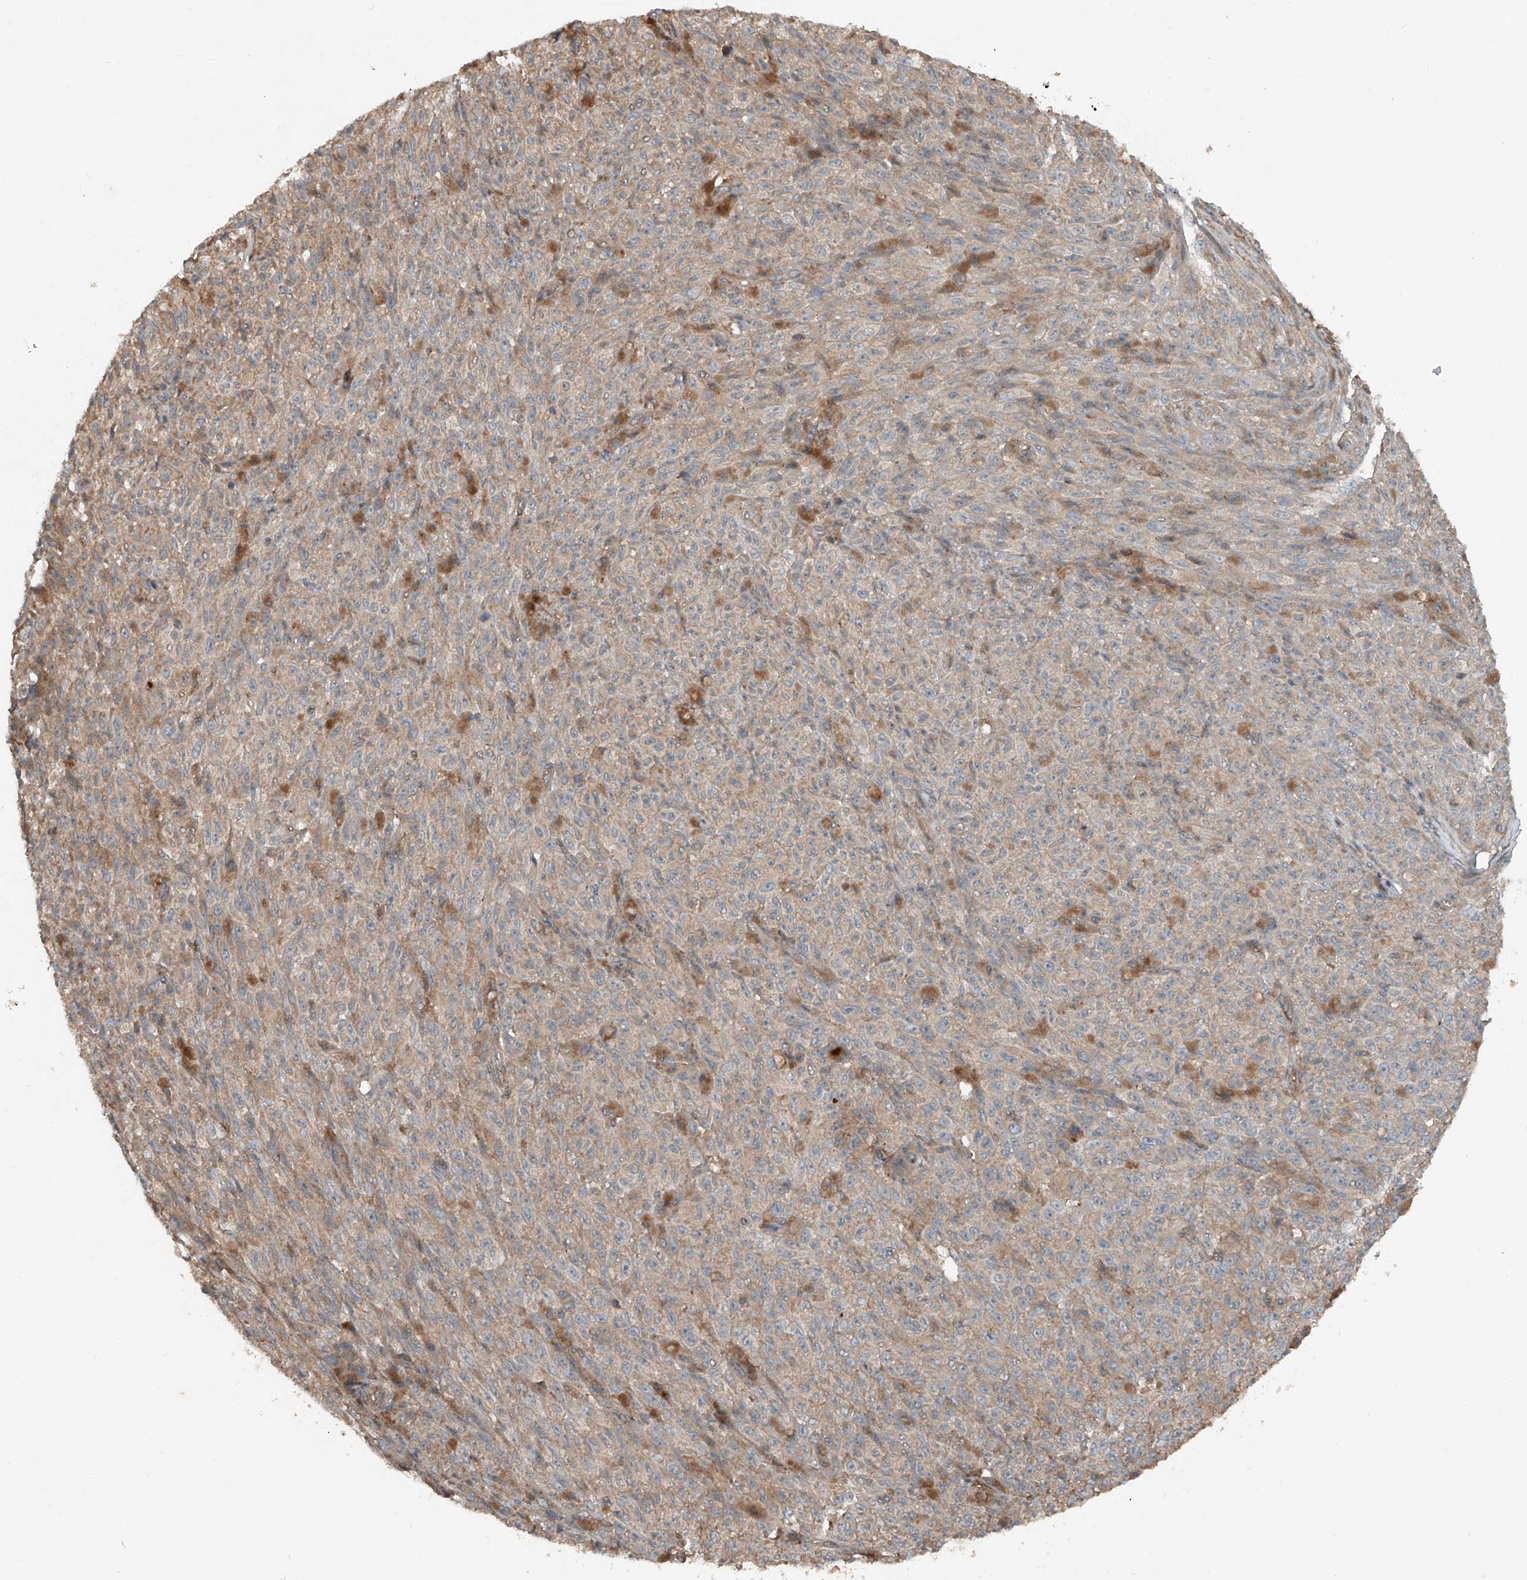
{"staining": {"intensity": "weak", "quantity": "25%-75%", "location": "cytoplasmic/membranous"}, "tissue": "melanoma", "cell_type": "Tumor cells", "image_type": "cancer", "snomed": [{"axis": "morphology", "description": "Malignant melanoma, NOS"}, {"axis": "topography", "description": "Skin"}], "caption": "Immunohistochemistry staining of melanoma, which shows low levels of weak cytoplasmic/membranous expression in about 25%-75% of tumor cells indicating weak cytoplasmic/membranous protein staining. The staining was performed using DAB (3,3'-diaminobenzidine) (brown) for protein detection and nuclei were counterstained in hematoxylin (blue).", "gene": "ADAM23", "patient": {"sex": "female", "age": 82}}